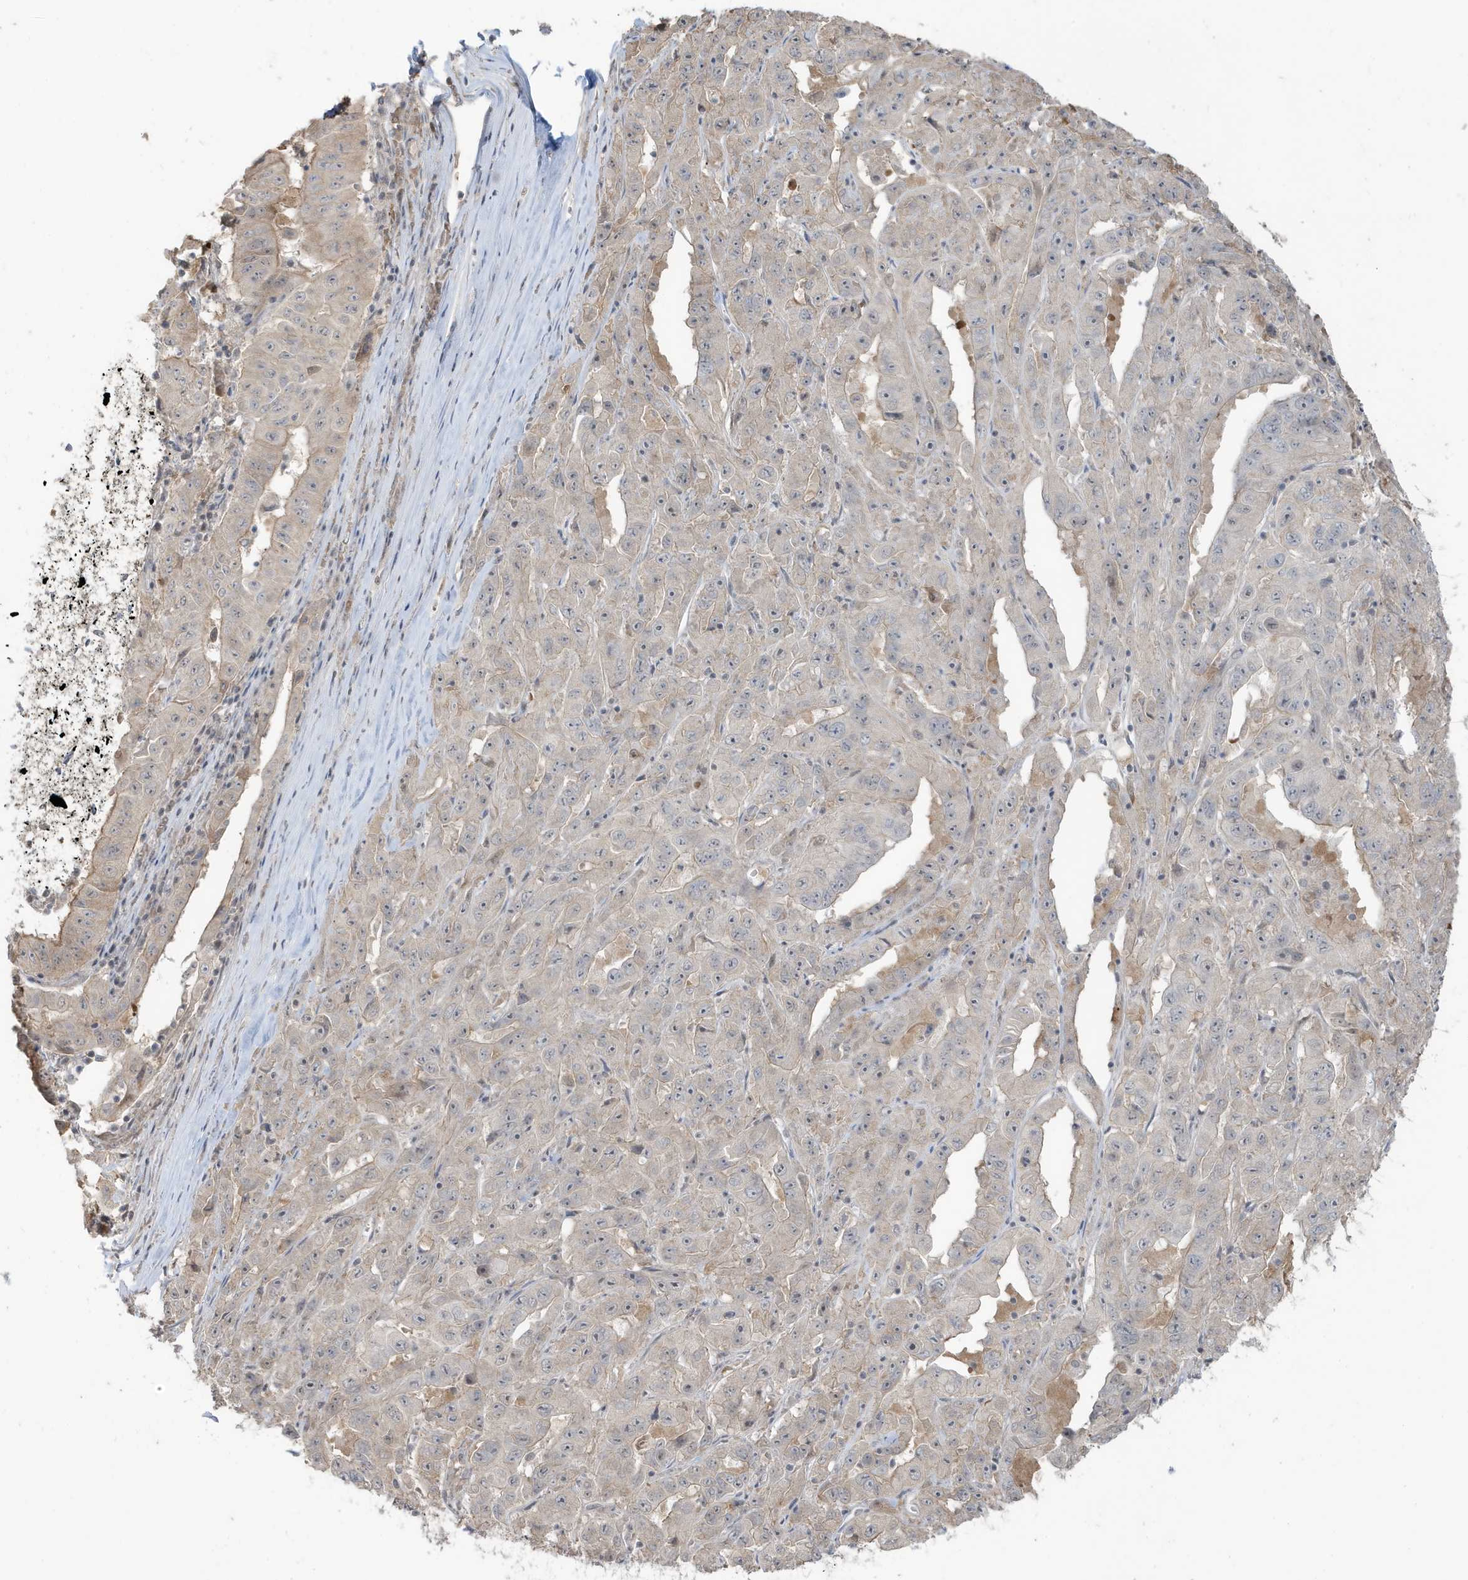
{"staining": {"intensity": "weak", "quantity": "<25%", "location": "cytoplasmic/membranous"}, "tissue": "pancreatic cancer", "cell_type": "Tumor cells", "image_type": "cancer", "snomed": [{"axis": "morphology", "description": "Adenocarcinoma, NOS"}, {"axis": "topography", "description": "Pancreas"}], "caption": "Photomicrograph shows no significant protein staining in tumor cells of pancreatic cancer. (Immunohistochemistry, brightfield microscopy, high magnification).", "gene": "PRRT3", "patient": {"sex": "male", "age": 63}}